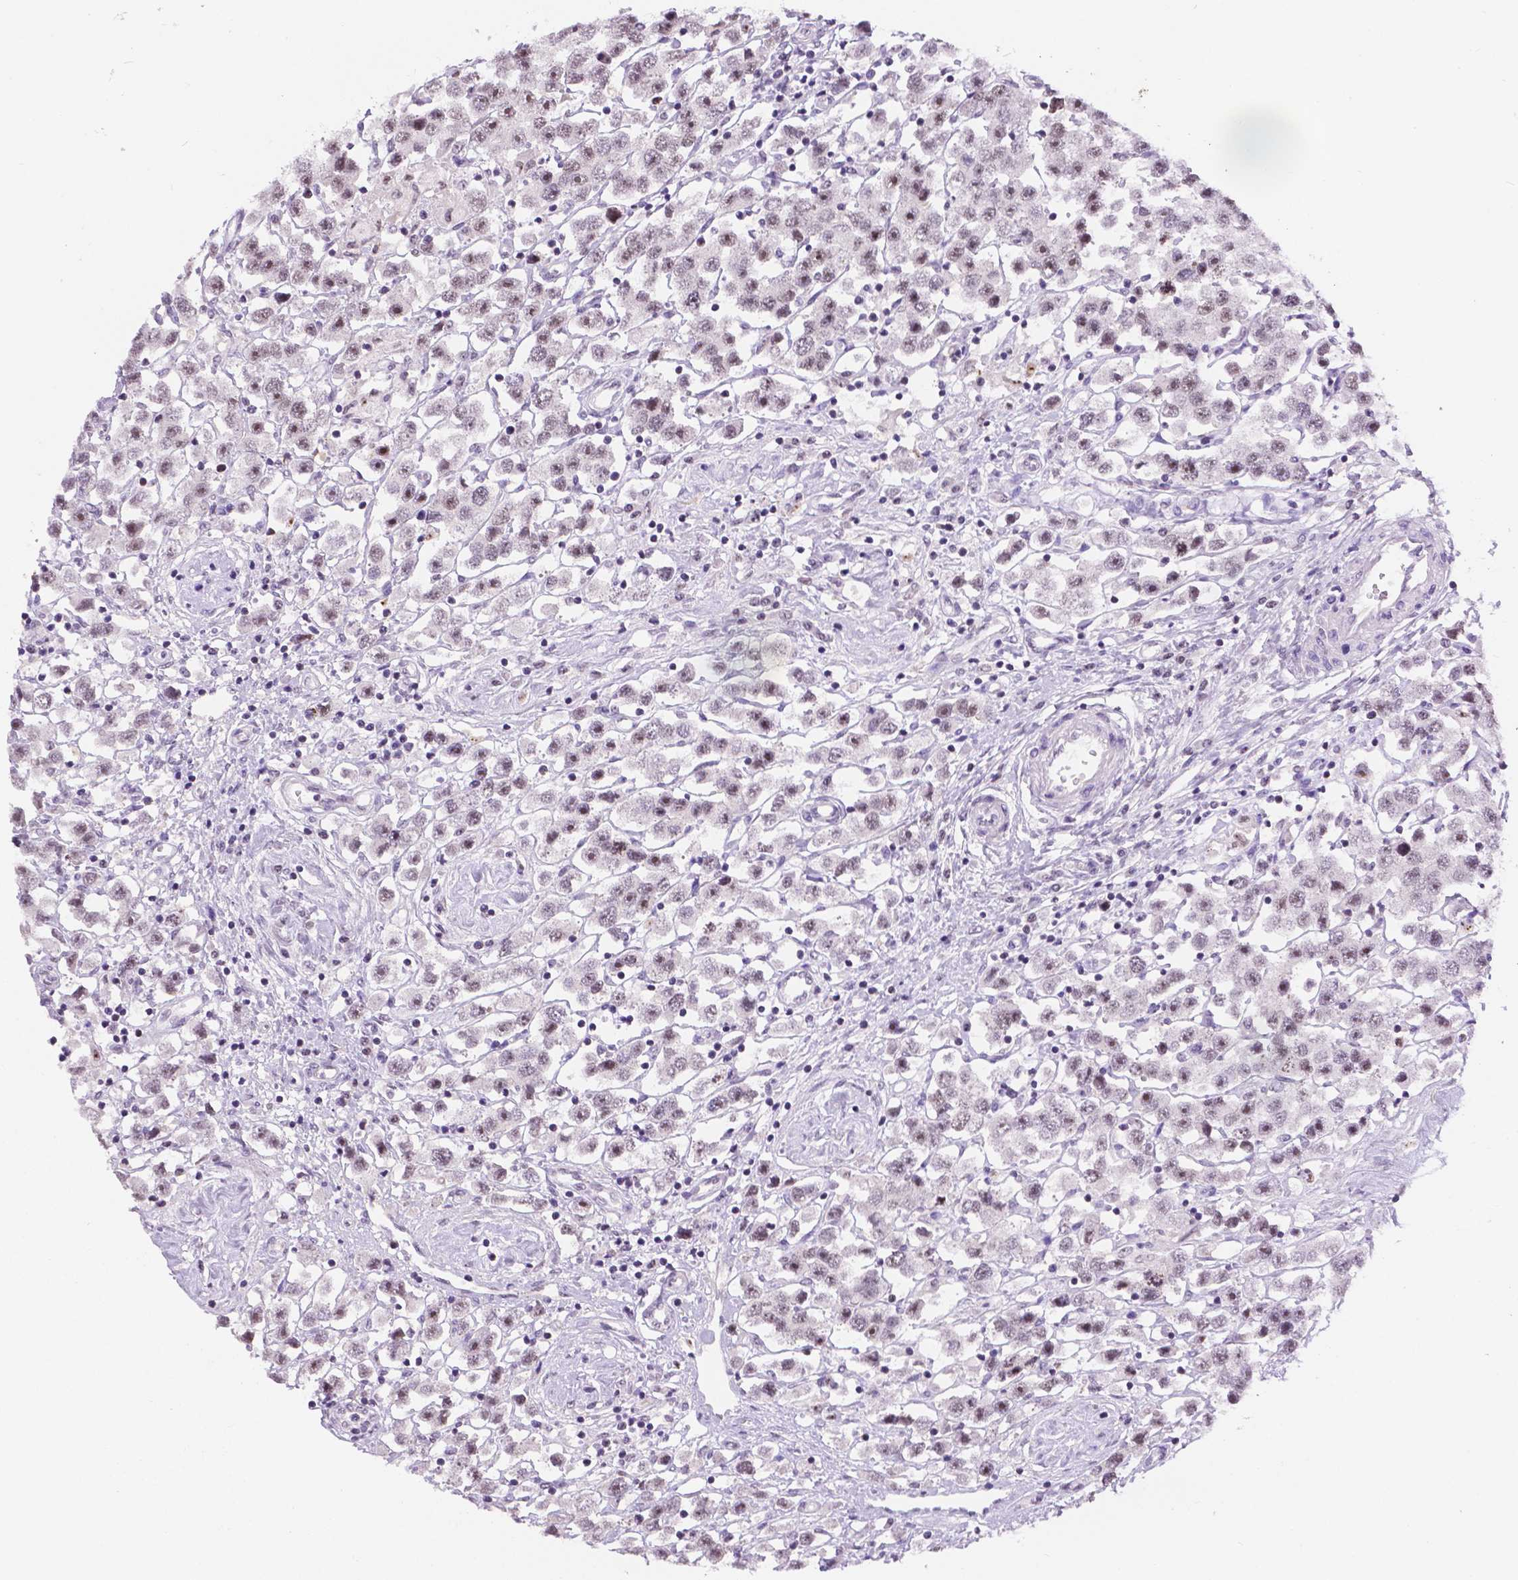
{"staining": {"intensity": "weak", "quantity": "25%-75%", "location": "nuclear"}, "tissue": "testis cancer", "cell_type": "Tumor cells", "image_type": "cancer", "snomed": [{"axis": "morphology", "description": "Seminoma, NOS"}, {"axis": "topography", "description": "Testis"}], "caption": "Immunohistochemistry (IHC) micrograph of neoplastic tissue: testis cancer stained using immunohistochemistry (IHC) exhibits low levels of weak protein expression localized specifically in the nuclear of tumor cells, appearing as a nuclear brown color.", "gene": "NHP2", "patient": {"sex": "male", "age": 45}}